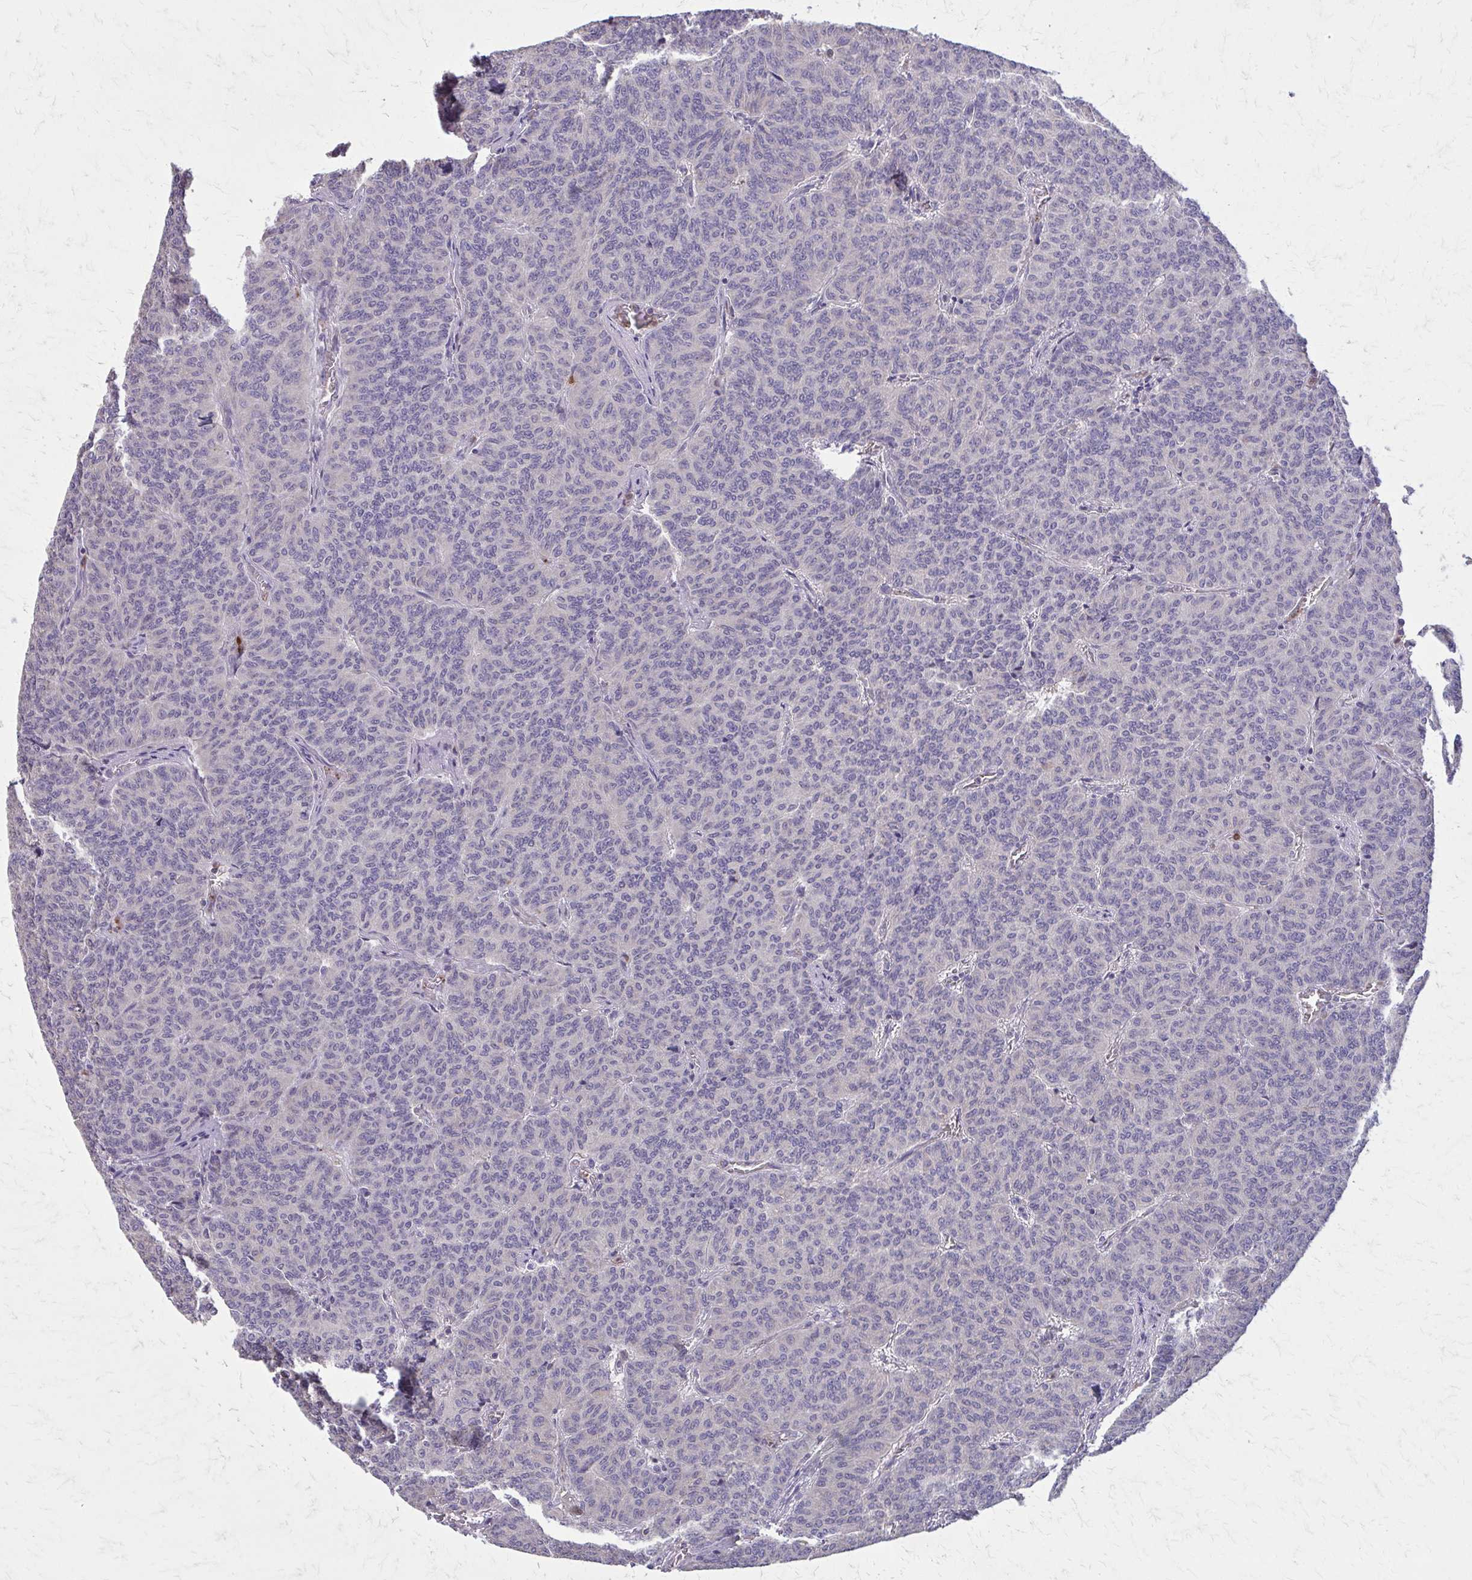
{"staining": {"intensity": "negative", "quantity": "none", "location": "none"}, "tissue": "carcinoid", "cell_type": "Tumor cells", "image_type": "cancer", "snomed": [{"axis": "morphology", "description": "Carcinoid, malignant, NOS"}, {"axis": "topography", "description": "Lung"}], "caption": "Immunohistochemical staining of carcinoid exhibits no significant staining in tumor cells. (Stains: DAB (3,3'-diaminobenzidine) immunohistochemistry (IHC) with hematoxylin counter stain, Microscopy: brightfield microscopy at high magnification).", "gene": "NRBF2", "patient": {"sex": "male", "age": 61}}